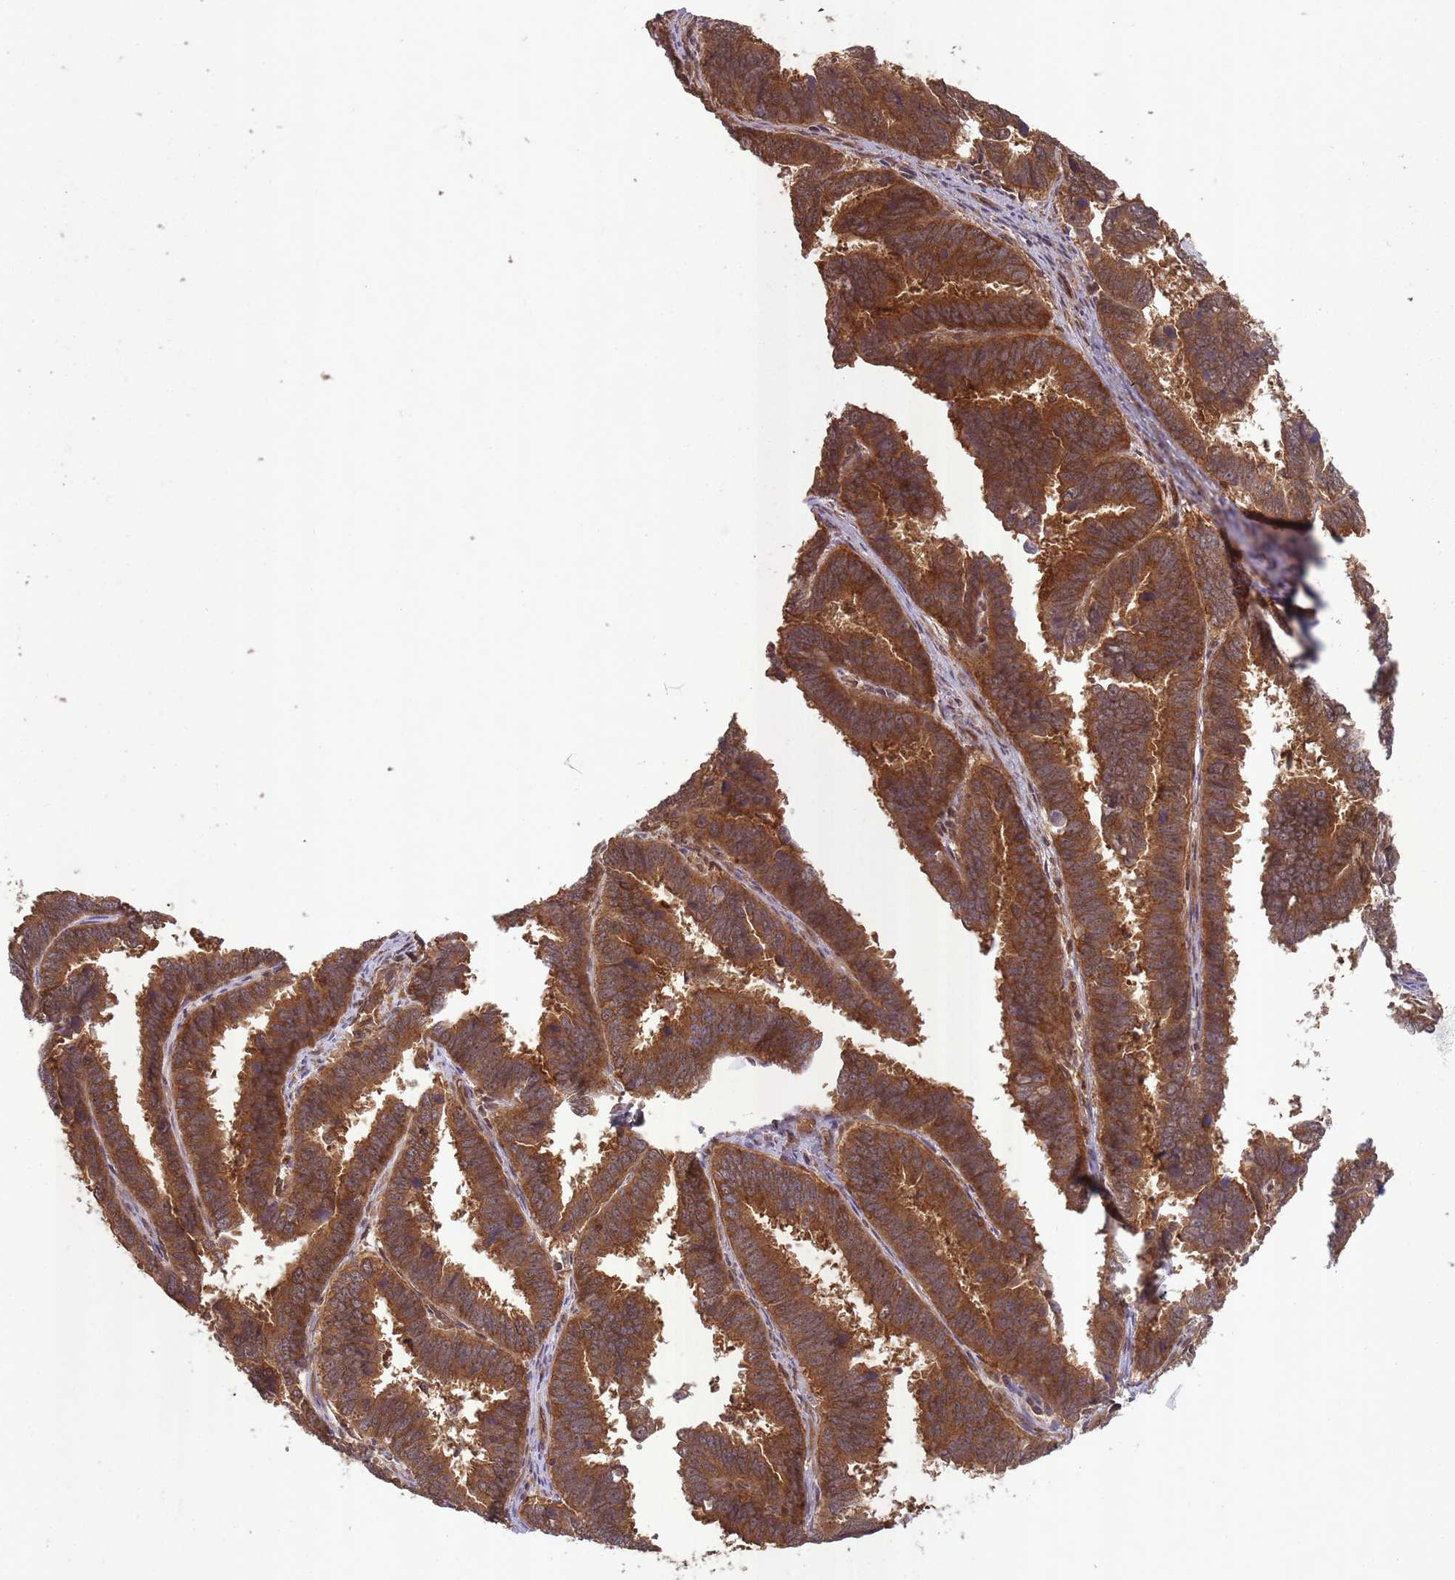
{"staining": {"intensity": "strong", "quantity": ">75%", "location": "cytoplasmic/membranous"}, "tissue": "endometrial cancer", "cell_type": "Tumor cells", "image_type": "cancer", "snomed": [{"axis": "morphology", "description": "Adenocarcinoma, NOS"}, {"axis": "topography", "description": "Endometrium"}], "caption": "A high amount of strong cytoplasmic/membranous staining is seen in about >75% of tumor cells in adenocarcinoma (endometrial) tissue. (IHC, brightfield microscopy, high magnification).", "gene": "PPP6R3", "patient": {"sex": "female", "age": 75}}